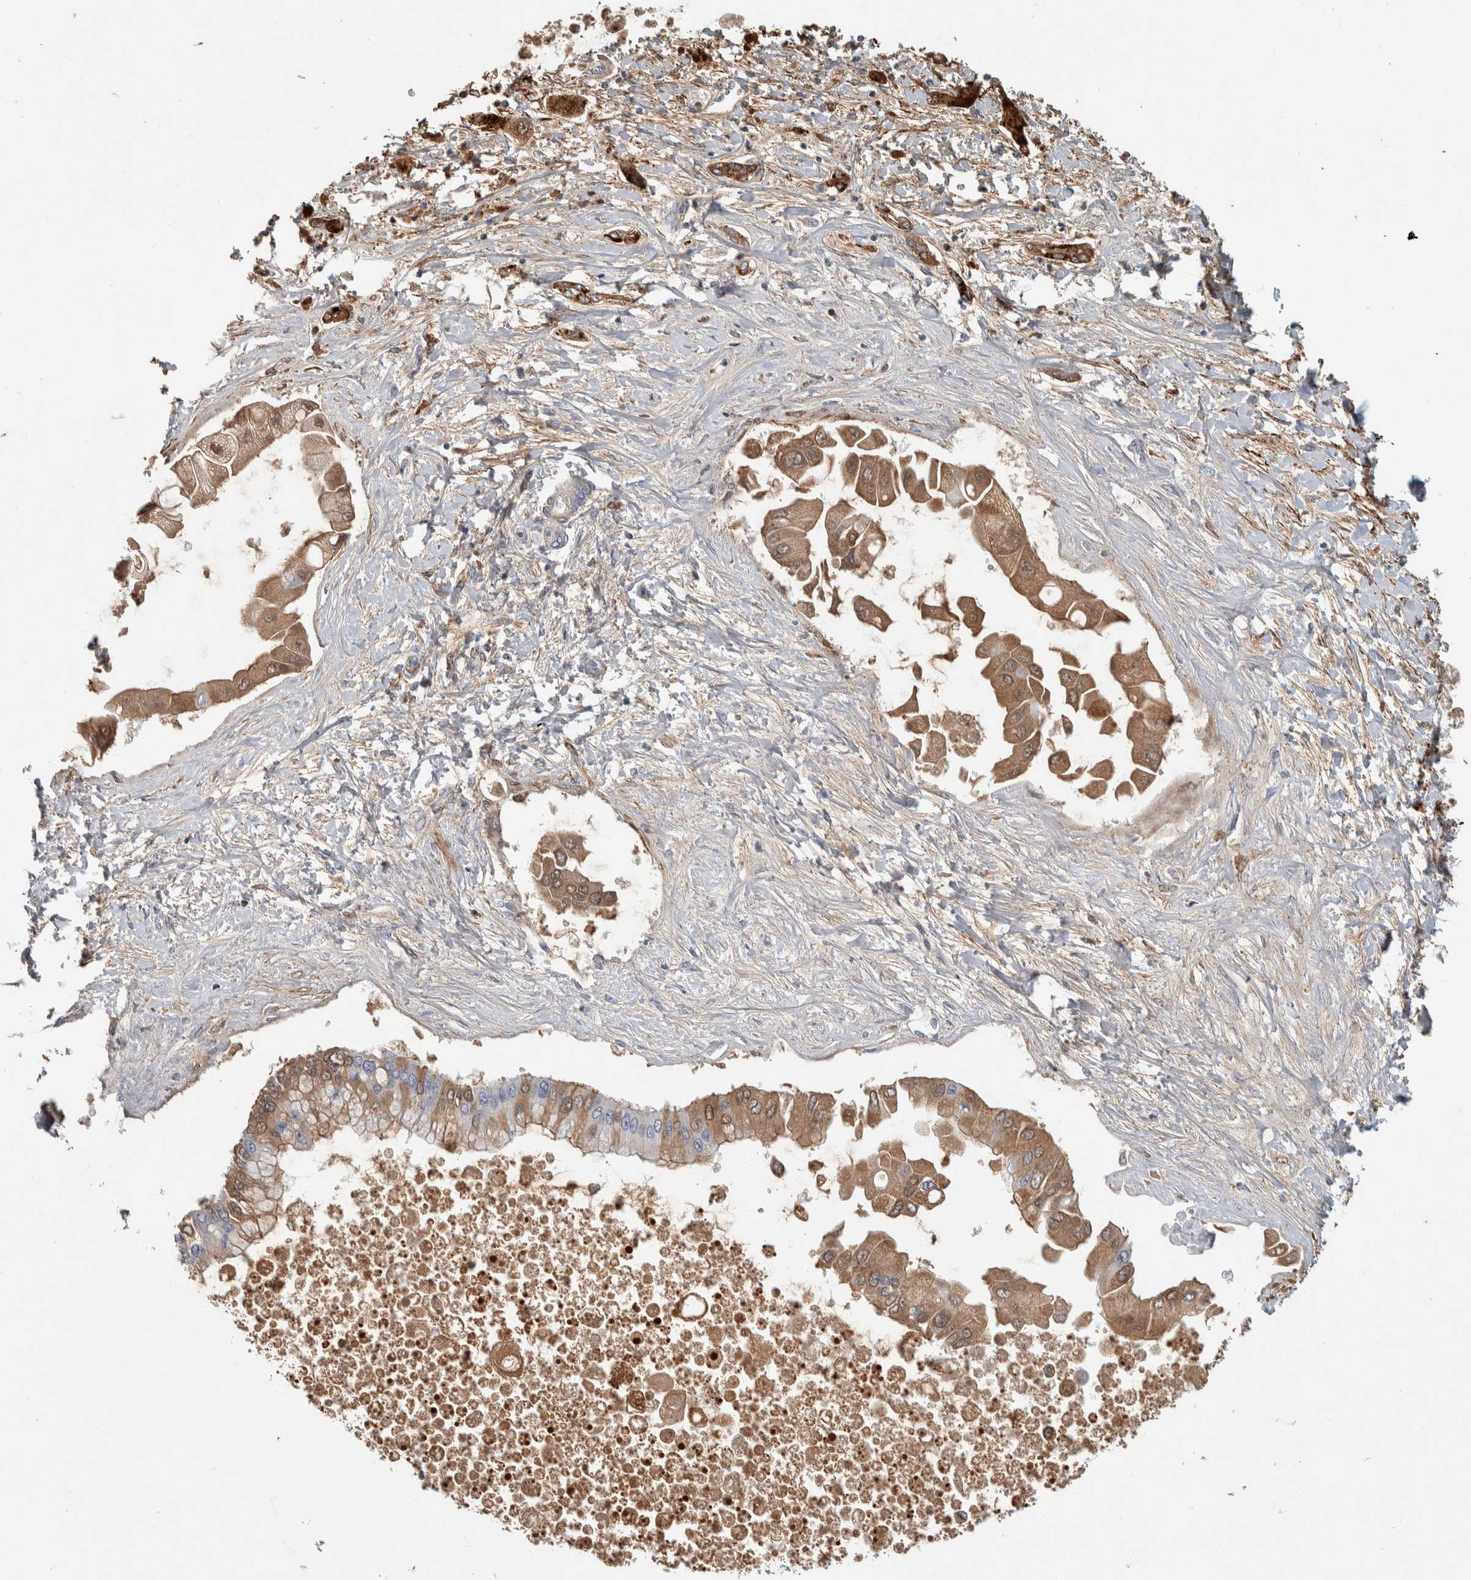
{"staining": {"intensity": "moderate", "quantity": ">75%", "location": "cytoplasmic/membranous"}, "tissue": "liver cancer", "cell_type": "Tumor cells", "image_type": "cancer", "snomed": [{"axis": "morphology", "description": "Cholangiocarcinoma"}, {"axis": "topography", "description": "Liver"}], "caption": "Brown immunohistochemical staining in human liver cancer exhibits moderate cytoplasmic/membranous staining in about >75% of tumor cells.", "gene": "FAM78A", "patient": {"sex": "male", "age": 50}}